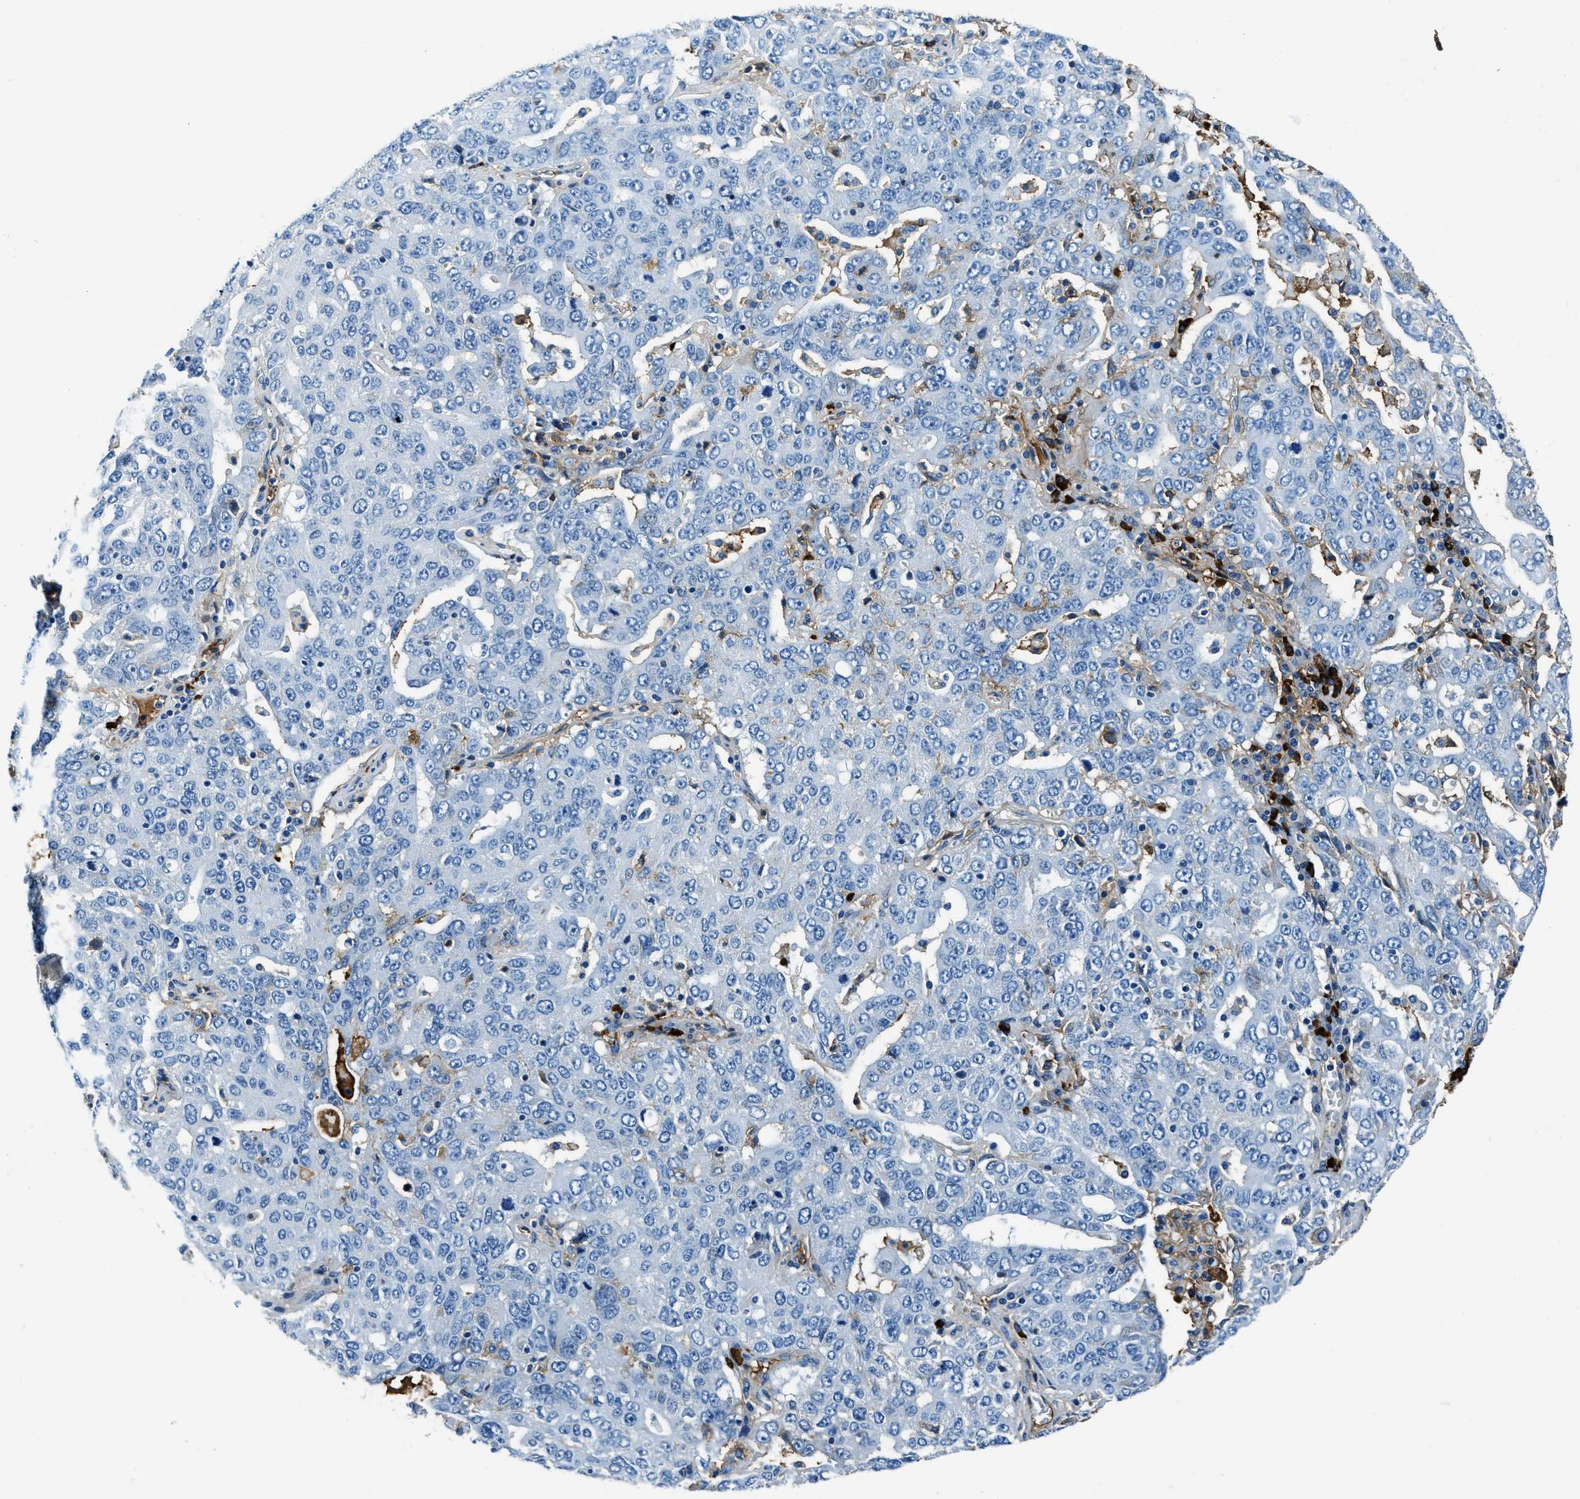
{"staining": {"intensity": "negative", "quantity": "none", "location": "none"}, "tissue": "ovarian cancer", "cell_type": "Tumor cells", "image_type": "cancer", "snomed": [{"axis": "morphology", "description": "Carcinoma, endometroid"}, {"axis": "topography", "description": "Ovary"}], "caption": "Human endometroid carcinoma (ovarian) stained for a protein using immunohistochemistry reveals no positivity in tumor cells.", "gene": "TMEM186", "patient": {"sex": "female", "age": 62}}